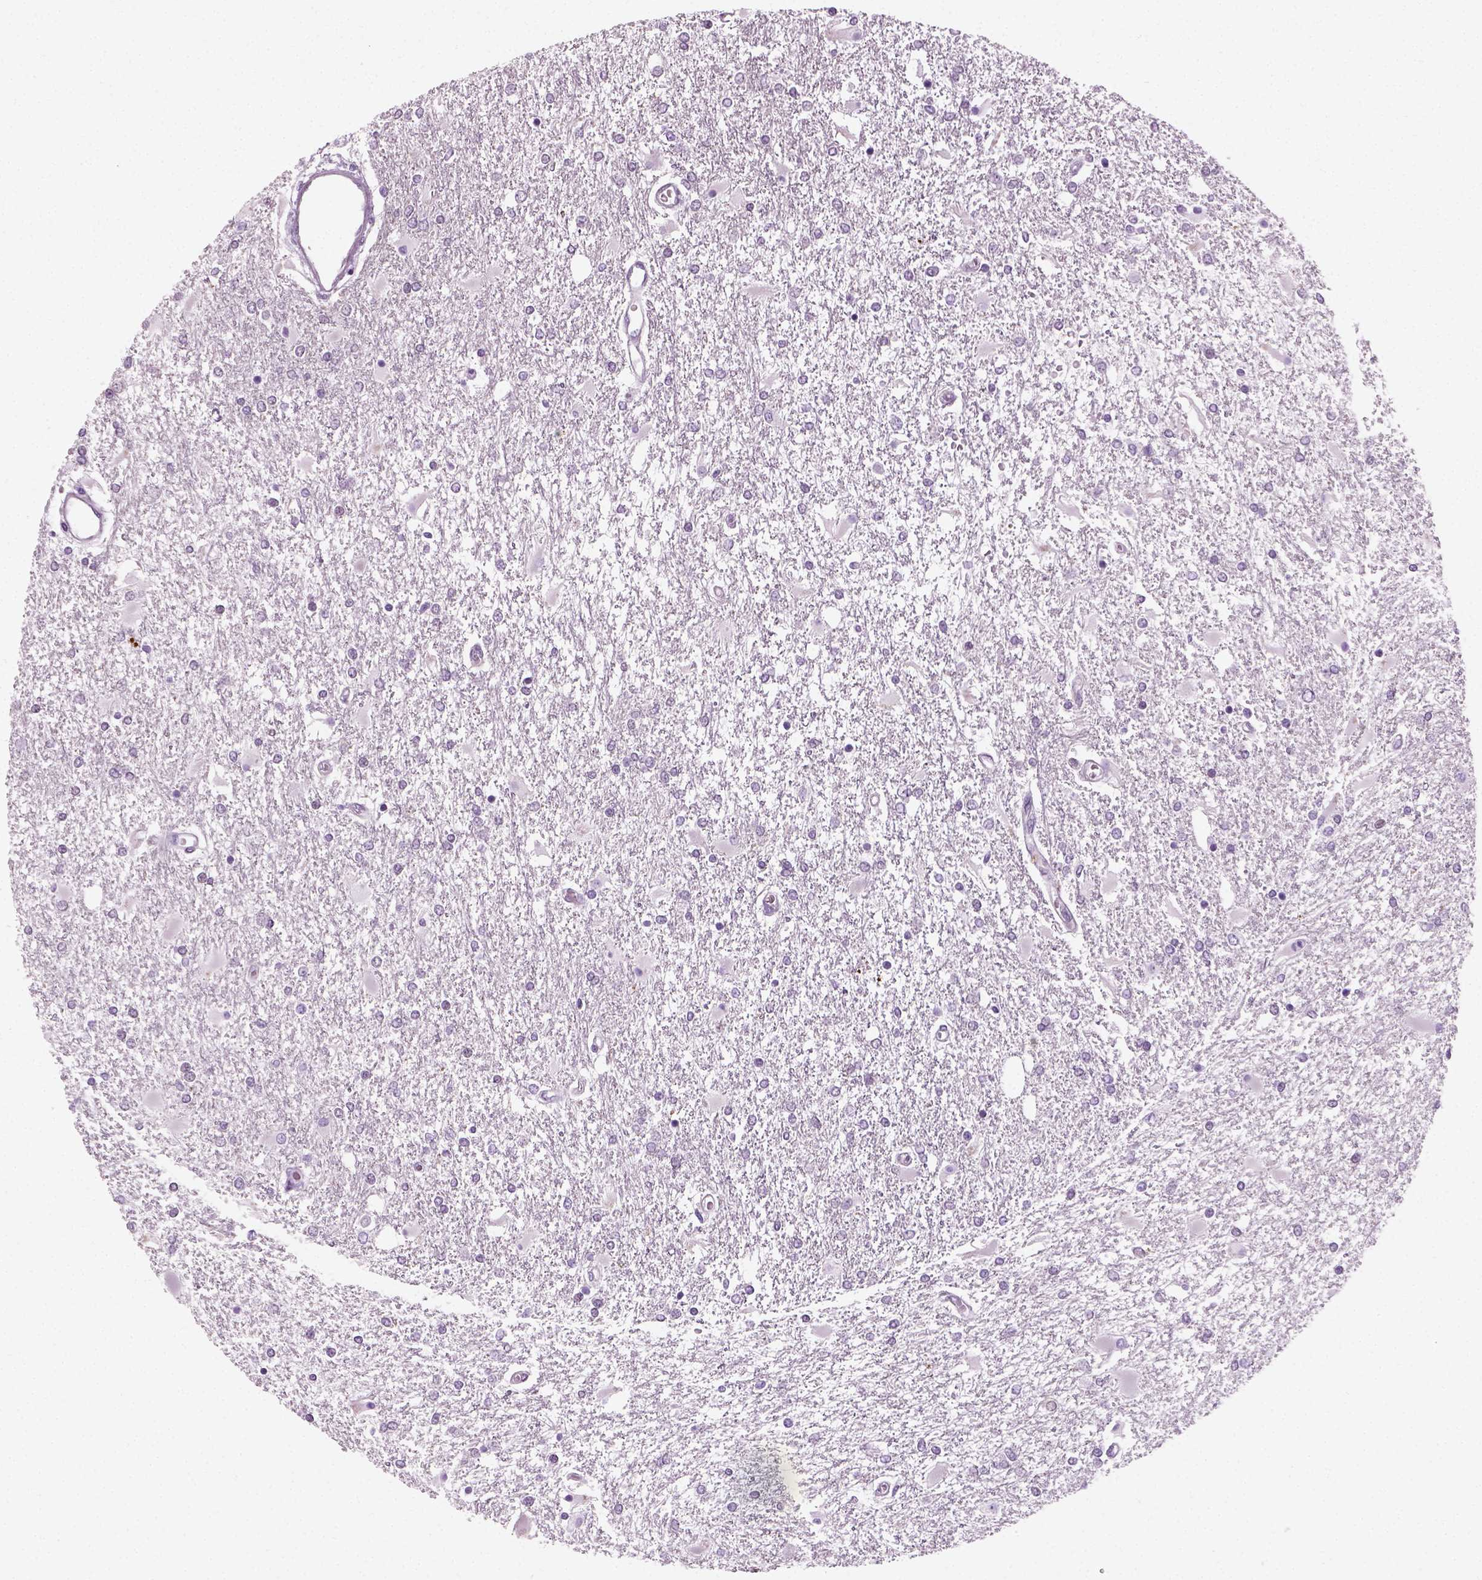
{"staining": {"intensity": "negative", "quantity": "none", "location": "none"}, "tissue": "glioma", "cell_type": "Tumor cells", "image_type": "cancer", "snomed": [{"axis": "morphology", "description": "Glioma, malignant, High grade"}, {"axis": "topography", "description": "Cerebral cortex"}], "caption": "IHC micrograph of neoplastic tissue: human glioma stained with DAB (3,3'-diaminobenzidine) exhibits no significant protein expression in tumor cells.", "gene": "SPATA31E1", "patient": {"sex": "male", "age": 79}}